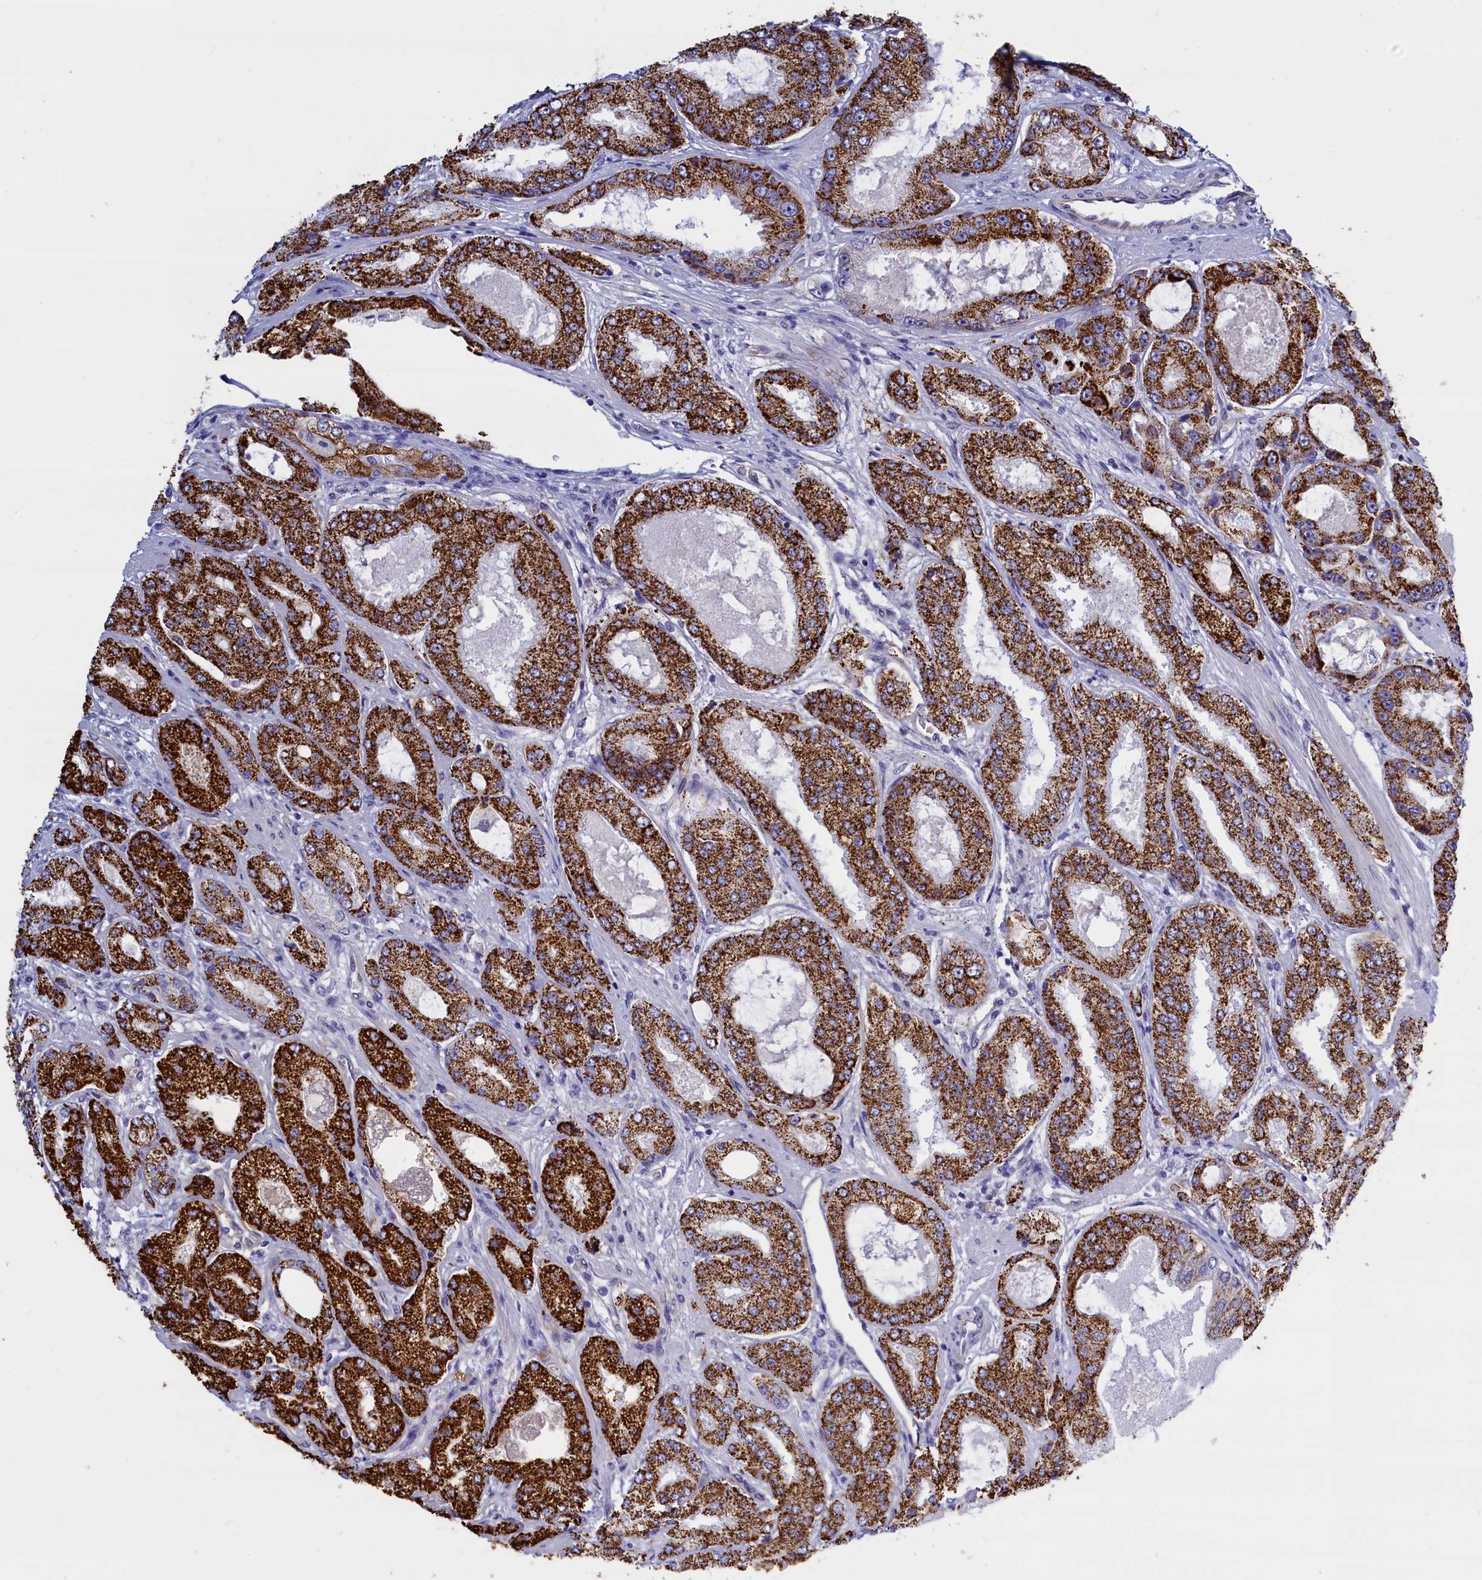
{"staining": {"intensity": "strong", "quantity": ">75%", "location": "cytoplasmic/membranous"}, "tissue": "prostate cancer", "cell_type": "Tumor cells", "image_type": "cancer", "snomed": [{"axis": "morphology", "description": "Adenocarcinoma, High grade"}, {"axis": "topography", "description": "Prostate"}], "caption": "IHC staining of adenocarcinoma (high-grade) (prostate), which reveals high levels of strong cytoplasmic/membranous positivity in about >75% of tumor cells indicating strong cytoplasmic/membranous protein expression. The staining was performed using DAB (3,3'-diaminobenzidine) (brown) for protein detection and nuclei were counterstained in hematoxylin (blue).", "gene": "ABCC12", "patient": {"sex": "male", "age": 71}}